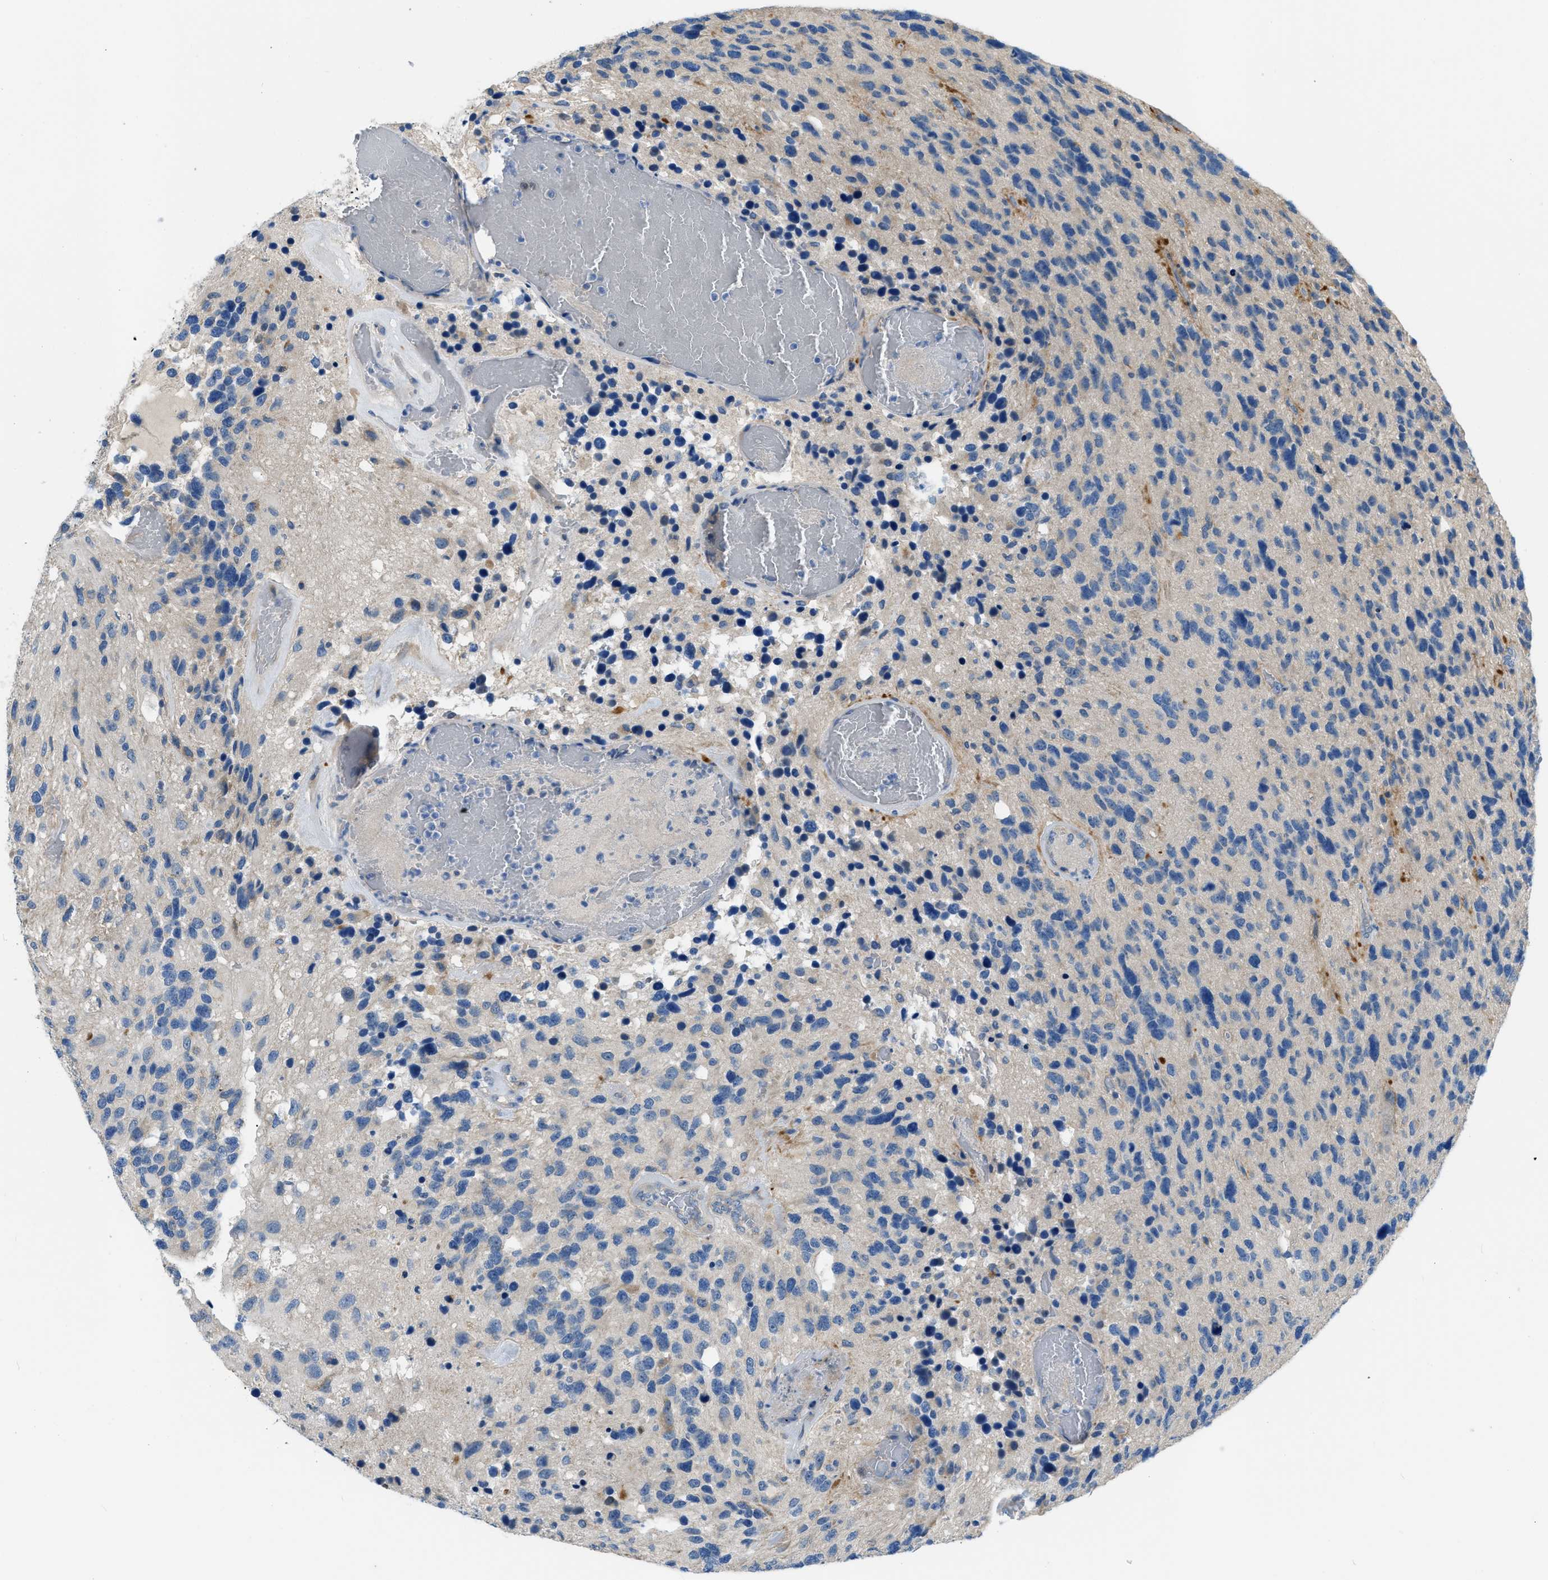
{"staining": {"intensity": "negative", "quantity": "none", "location": "none"}, "tissue": "glioma", "cell_type": "Tumor cells", "image_type": "cancer", "snomed": [{"axis": "morphology", "description": "Glioma, malignant, High grade"}, {"axis": "topography", "description": "Brain"}], "caption": "High-grade glioma (malignant) stained for a protein using IHC shows no staining tumor cells.", "gene": "COL15A1", "patient": {"sex": "female", "age": 58}}